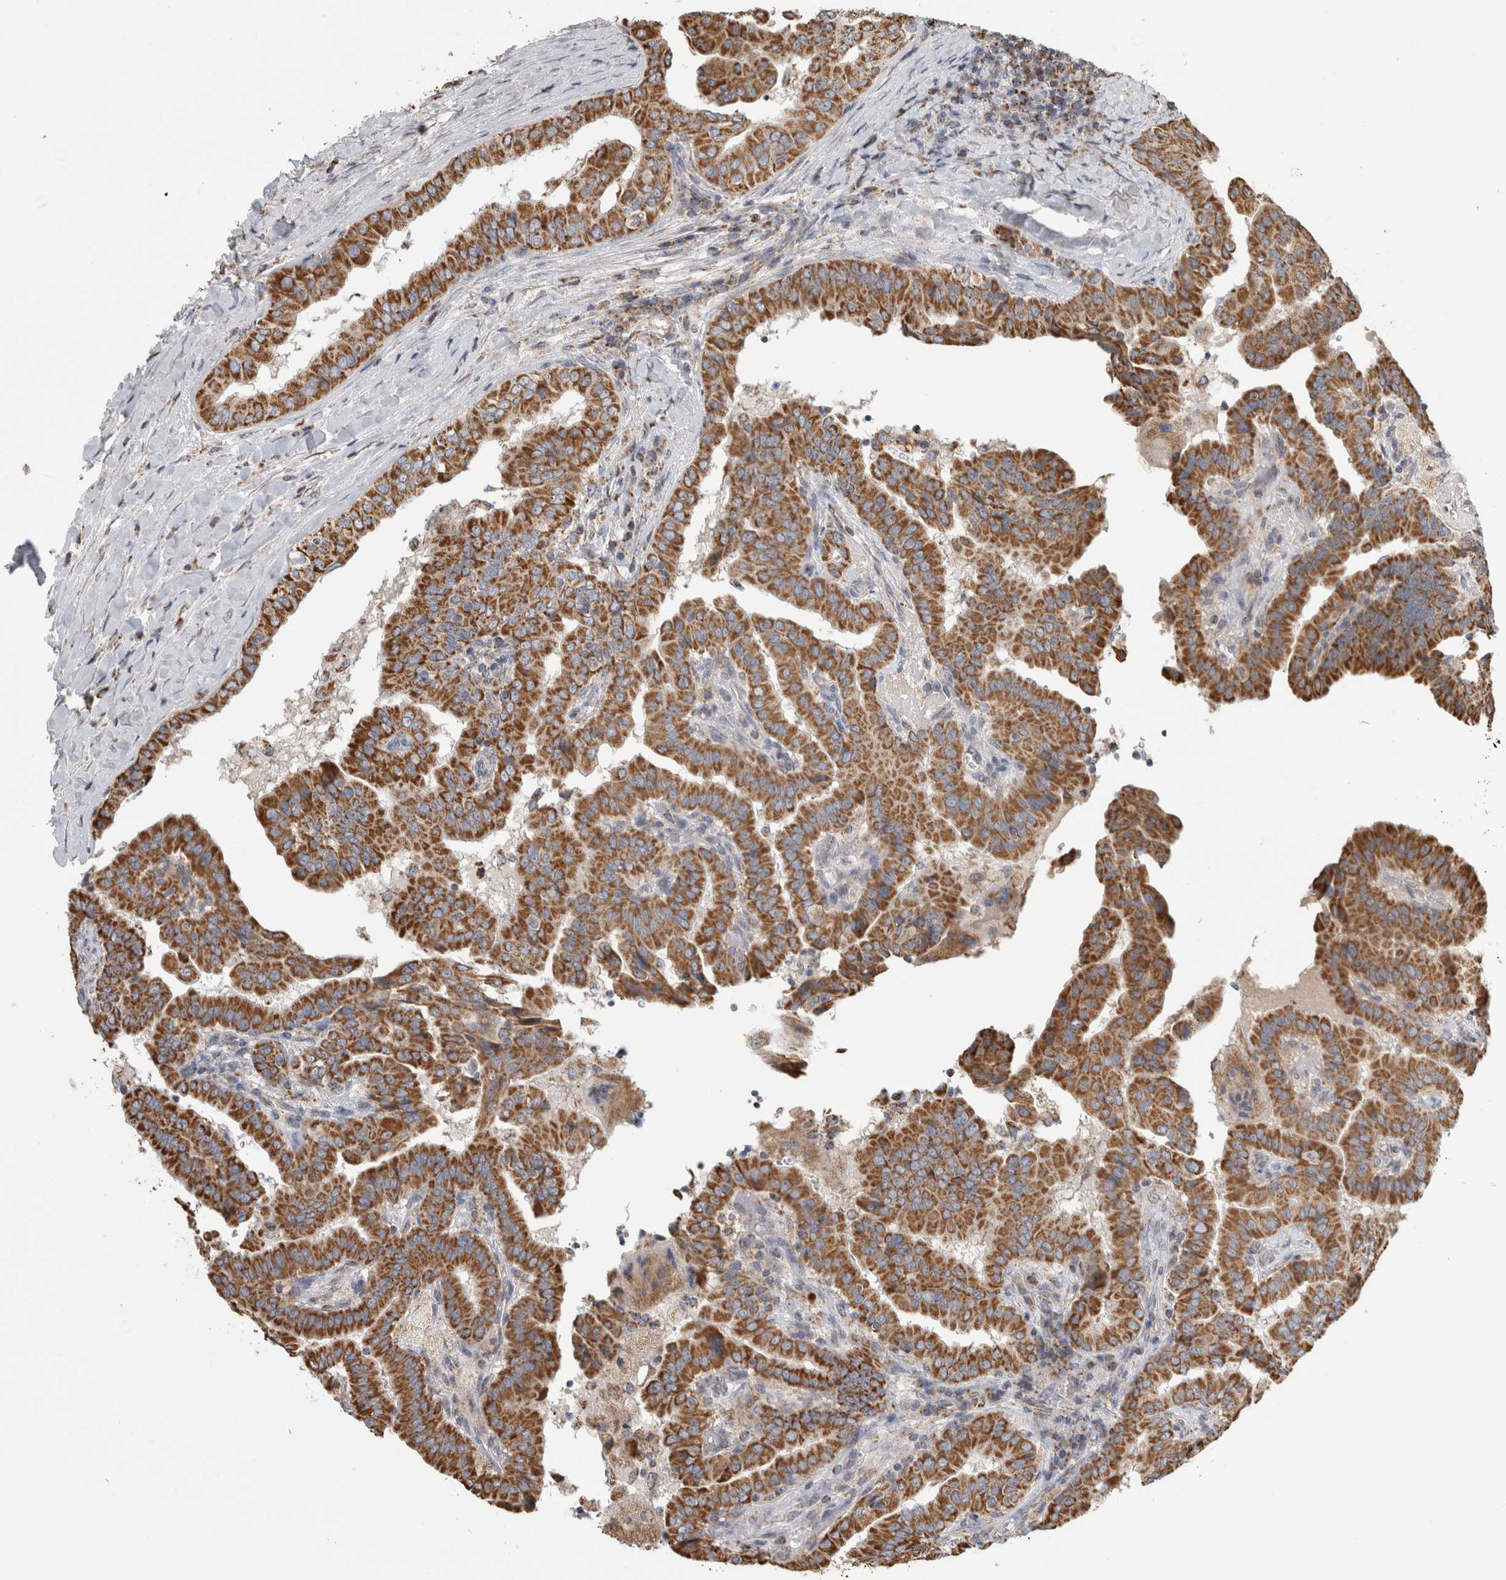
{"staining": {"intensity": "strong", "quantity": ">75%", "location": "cytoplasmic/membranous"}, "tissue": "thyroid cancer", "cell_type": "Tumor cells", "image_type": "cancer", "snomed": [{"axis": "morphology", "description": "Papillary adenocarcinoma, NOS"}, {"axis": "topography", "description": "Thyroid gland"}], "caption": "Immunohistochemistry (IHC) (DAB (3,3'-diaminobenzidine)) staining of thyroid papillary adenocarcinoma exhibits strong cytoplasmic/membranous protein staining in about >75% of tumor cells.", "gene": "ST8SIA1", "patient": {"sex": "male", "age": 33}}